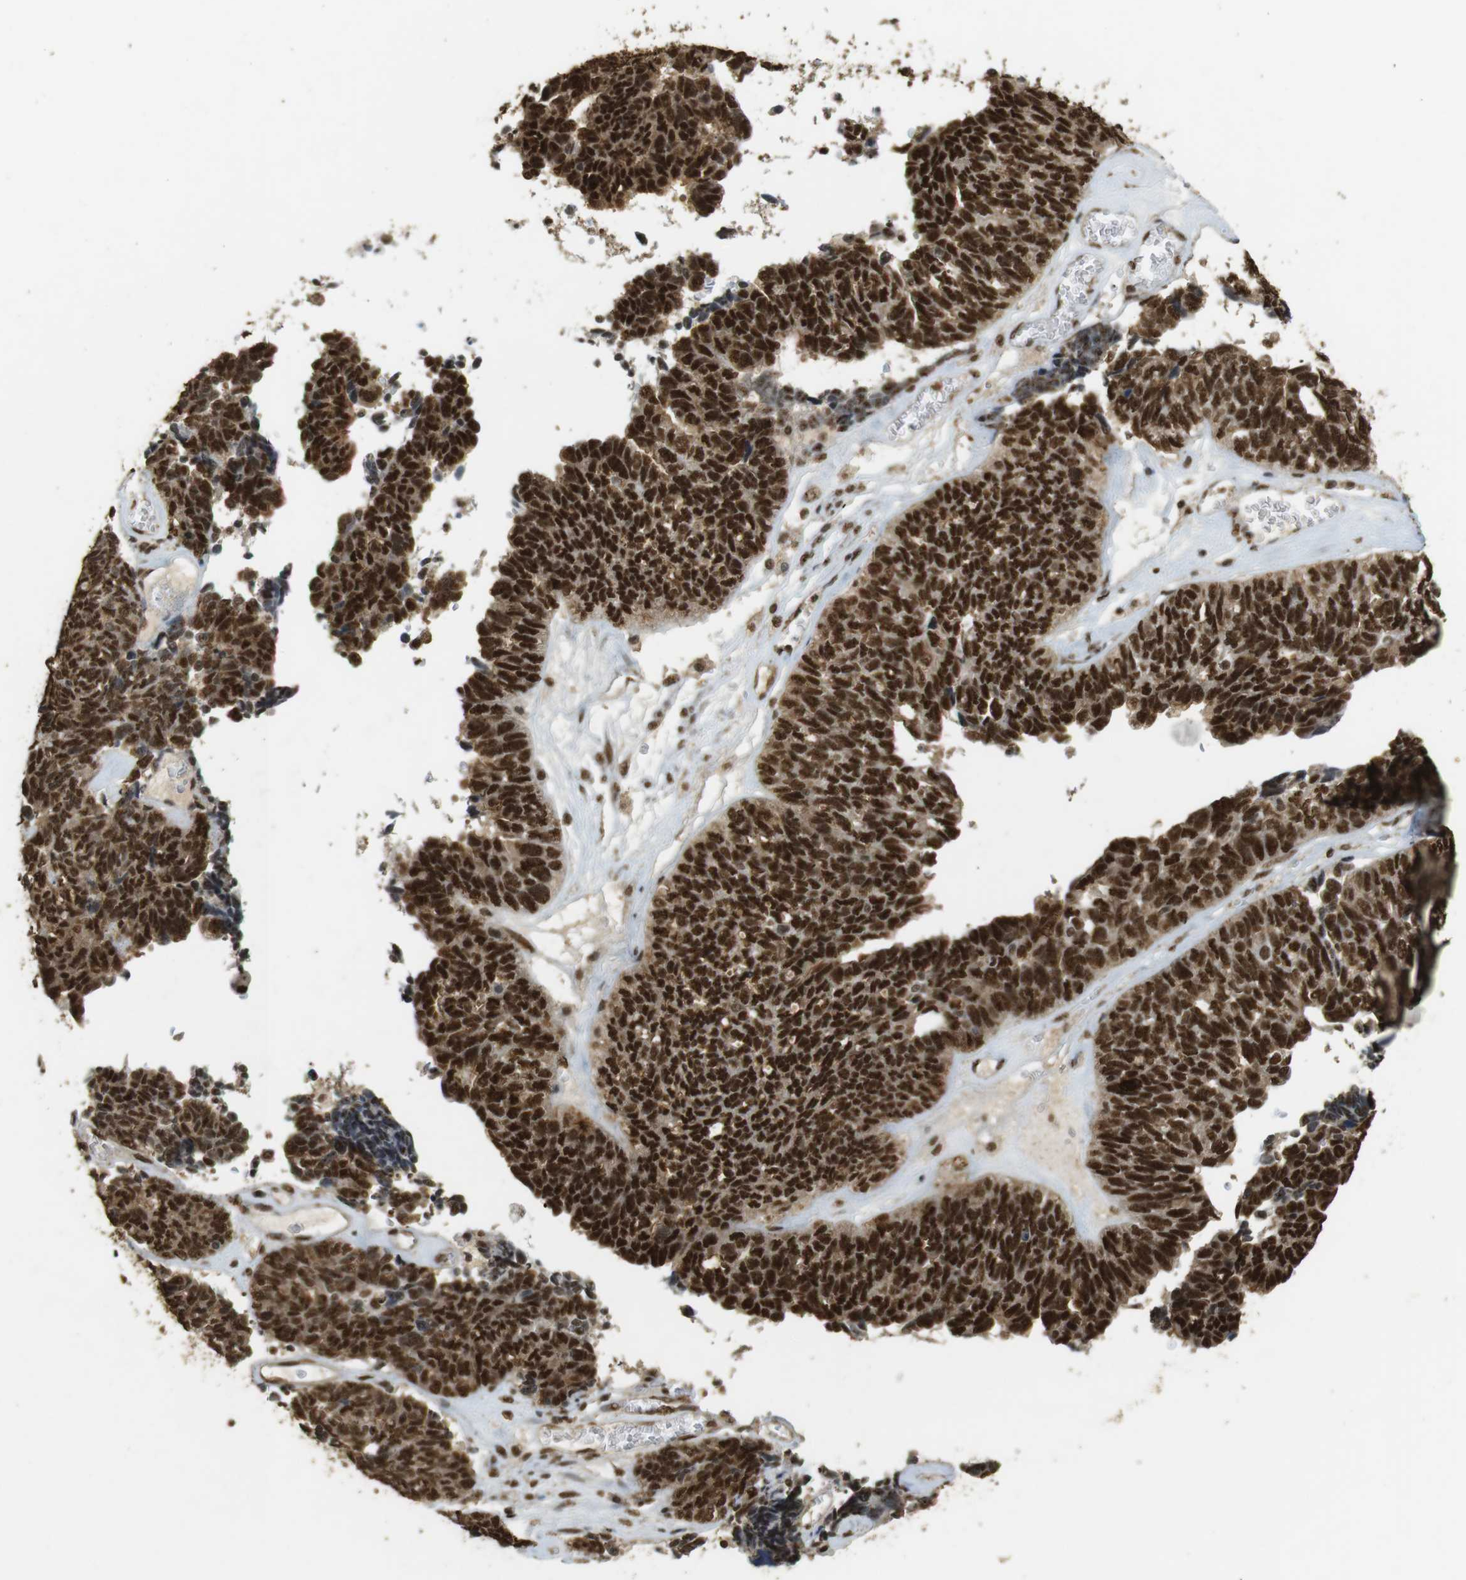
{"staining": {"intensity": "strong", "quantity": ">75%", "location": "cytoplasmic/membranous,nuclear"}, "tissue": "ovarian cancer", "cell_type": "Tumor cells", "image_type": "cancer", "snomed": [{"axis": "morphology", "description": "Cystadenocarcinoma, serous, NOS"}, {"axis": "topography", "description": "Ovary"}], "caption": "This photomicrograph demonstrates immunohistochemistry (IHC) staining of human ovarian serous cystadenocarcinoma, with high strong cytoplasmic/membranous and nuclear expression in approximately >75% of tumor cells.", "gene": "GATA4", "patient": {"sex": "female", "age": 79}}